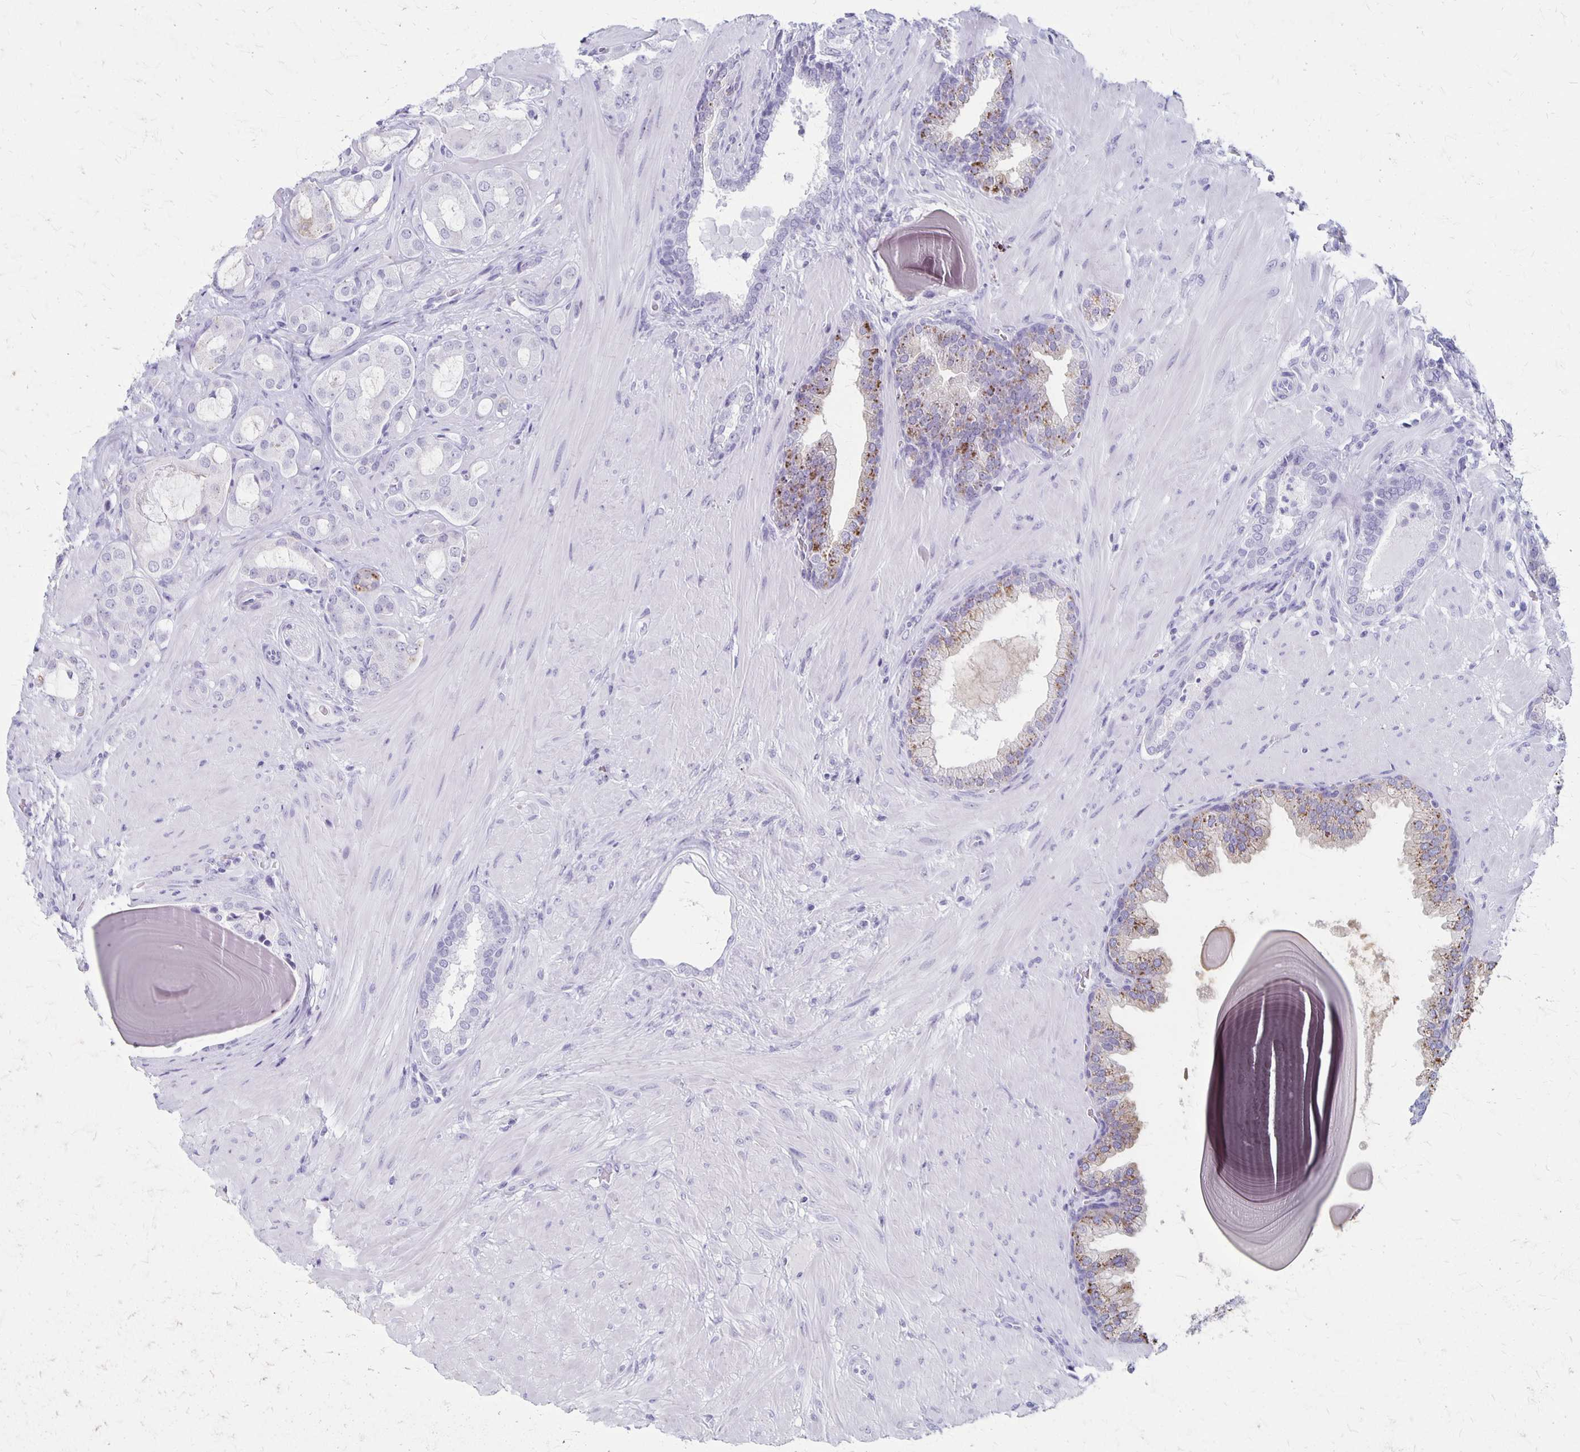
{"staining": {"intensity": "negative", "quantity": "none", "location": "none"}, "tissue": "prostate cancer", "cell_type": "Tumor cells", "image_type": "cancer", "snomed": [{"axis": "morphology", "description": "Adenocarcinoma, Low grade"}, {"axis": "topography", "description": "Prostate"}], "caption": "Prostate low-grade adenocarcinoma stained for a protein using immunohistochemistry (IHC) reveals no expression tumor cells.", "gene": "MAGEC2", "patient": {"sex": "male", "age": 57}}